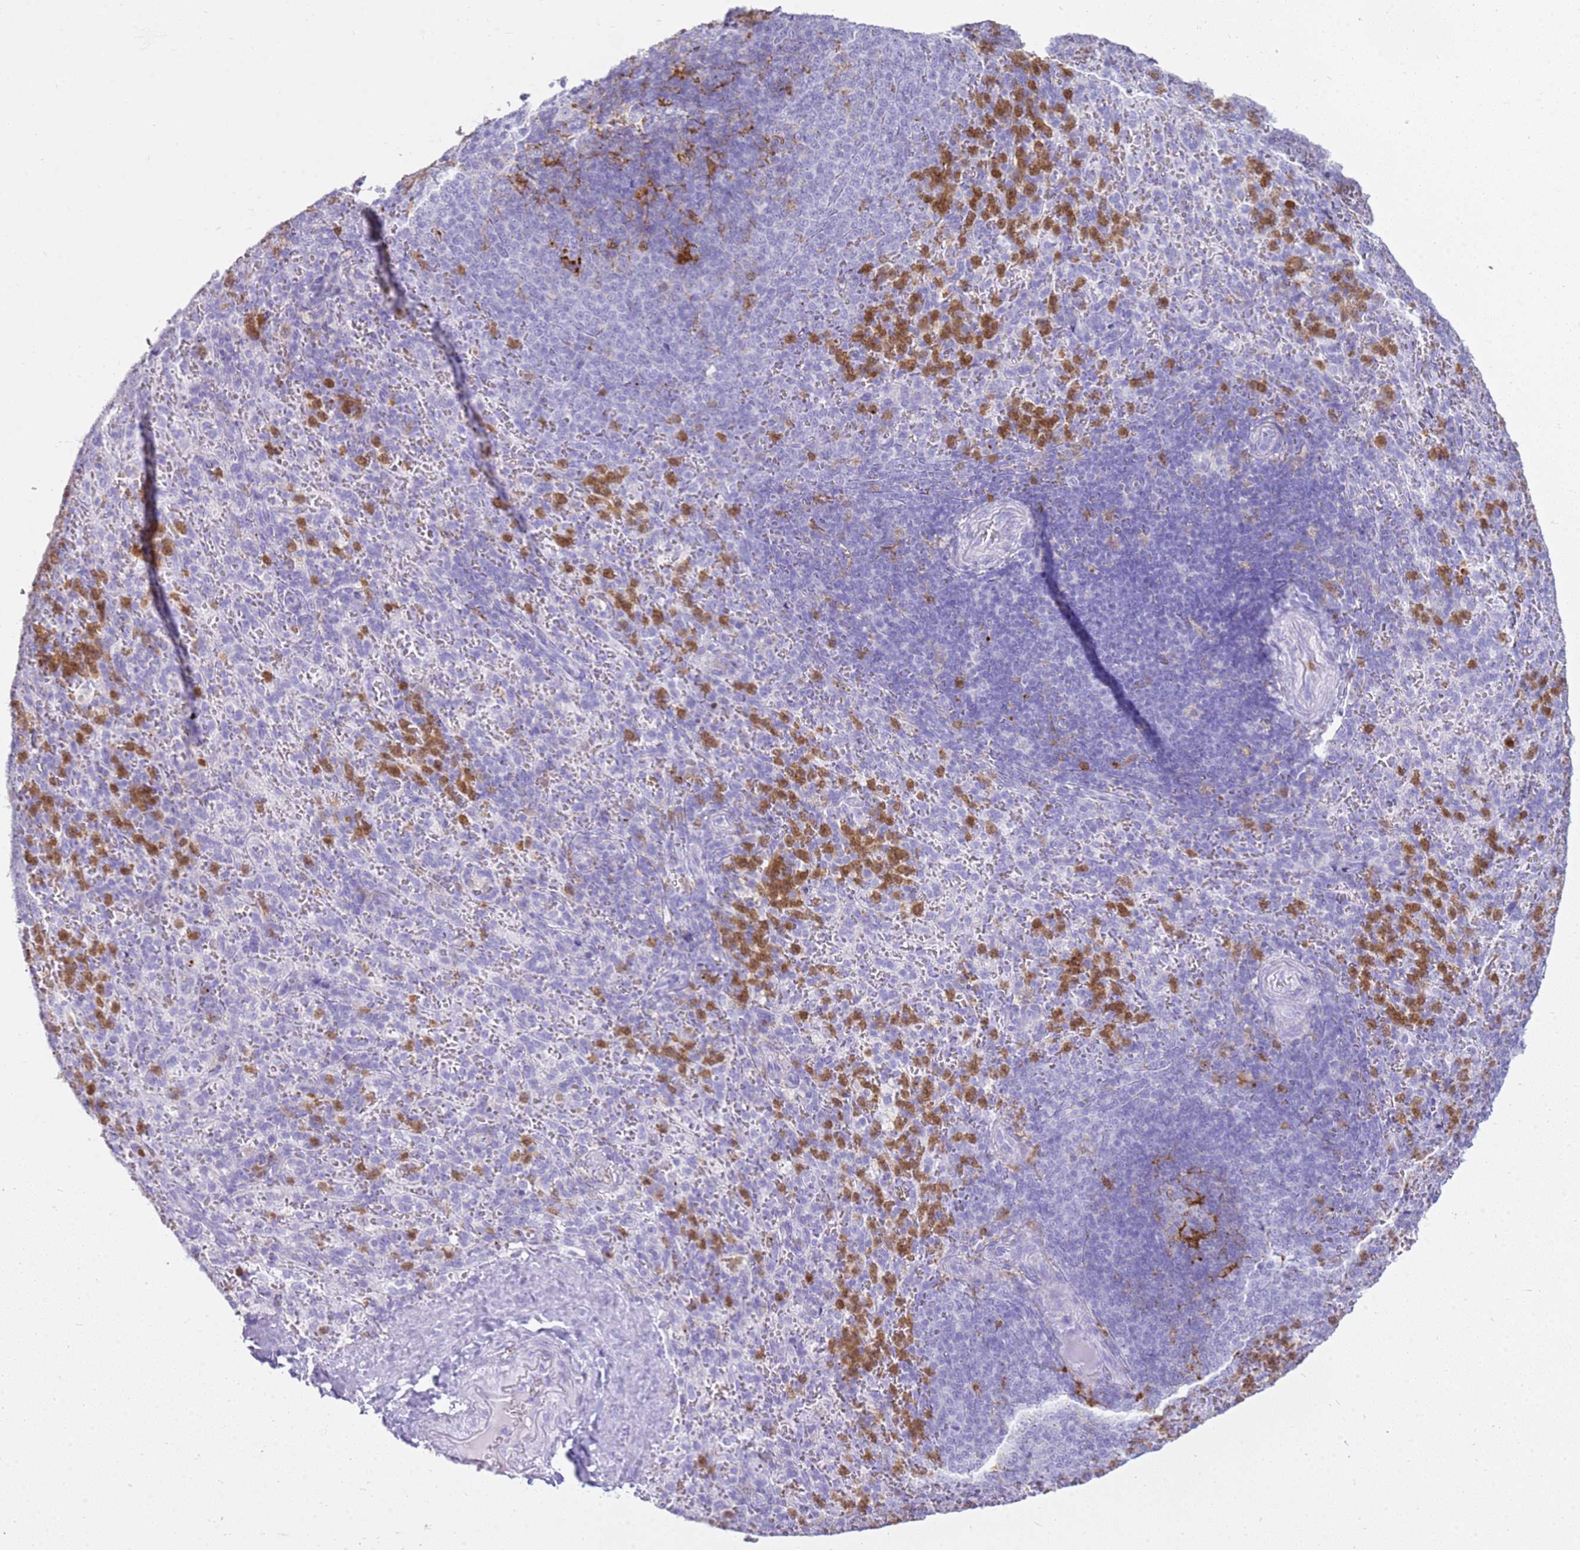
{"staining": {"intensity": "moderate", "quantity": "25%-75%", "location": "cytoplasmic/membranous"}, "tissue": "spleen", "cell_type": "Cells in red pulp", "image_type": "normal", "snomed": [{"axis": "morphology", "description": "Normal tissue, NOS"}, {"axis": "topography", "description": "Spleen"}], "caption": "The image exhibits immunohistochemical staining of normal spleen. There is moderate cytoplasmic/membranous expression is identified in approximately 25%-75% of cells in red pulp. The staining was performed using DAB (3,3'-diaminobenzidine), with brown indicating positive protein expression. Nuclei are stained blue with hematoxylin.", "gene": "CSTA", "patient": {"sex": "female", "age": 21}}